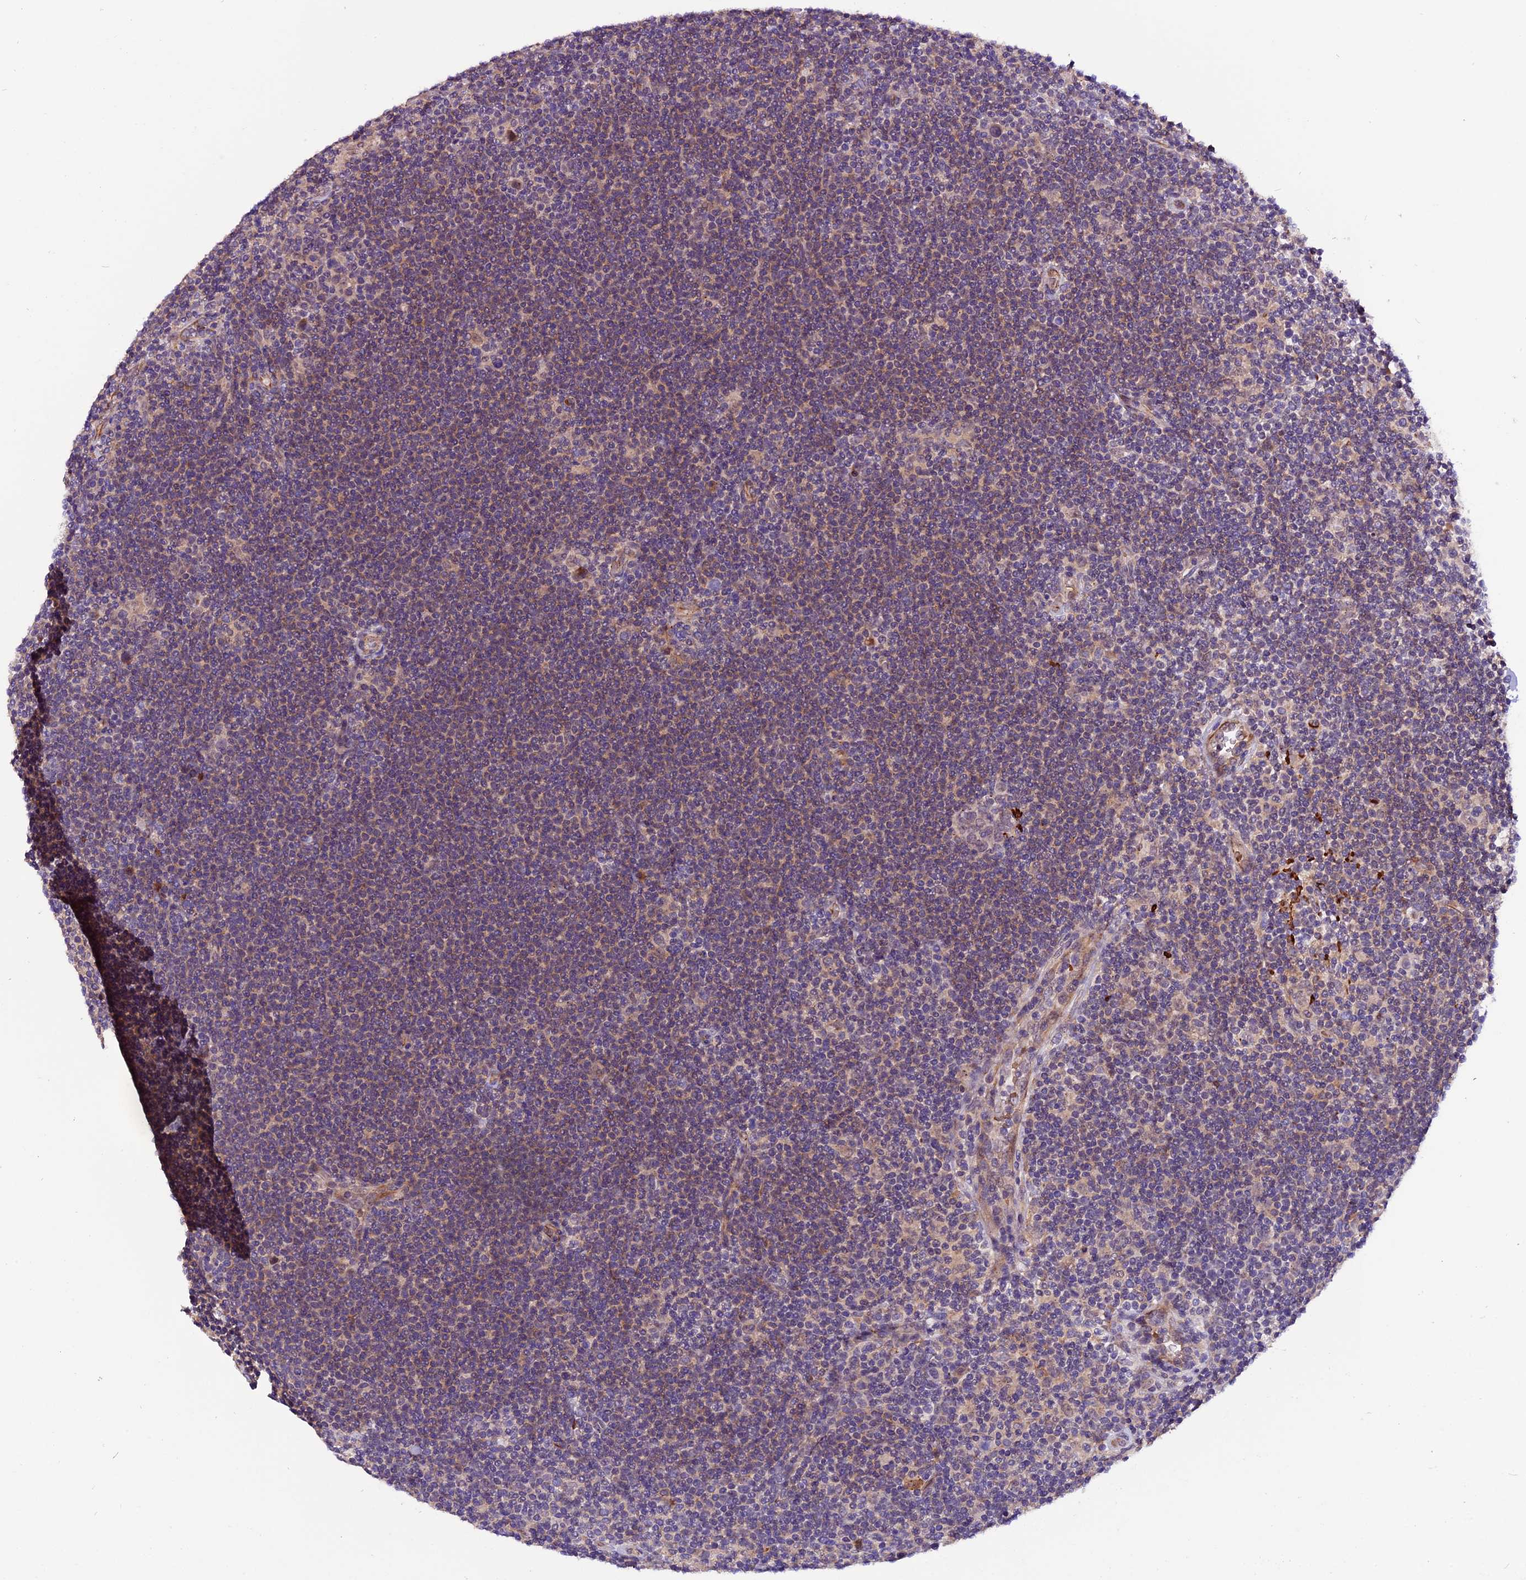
{"staining": {"intensity": "weak", "quantity": "25%-75%", "location": "cytoplasmic/membranous"}, "tissue": "lymphoma", "cell_type": "Tumor cells", "image_type": "cancer", "snomed": [{"axis": "morphology", "description": "Hodgkin's disease, NOS"}, {"axis": "topography", "description": "Lymph node"}], "caption": "The micrograph shows immunohistochemical staining of Hodgkin's disease. There is weak cytoplasmic/membranous expression is identified in about 25%-75% of tumor cells.", "gene": "RINL", "patient": {"sex": "female", "age": 57}}